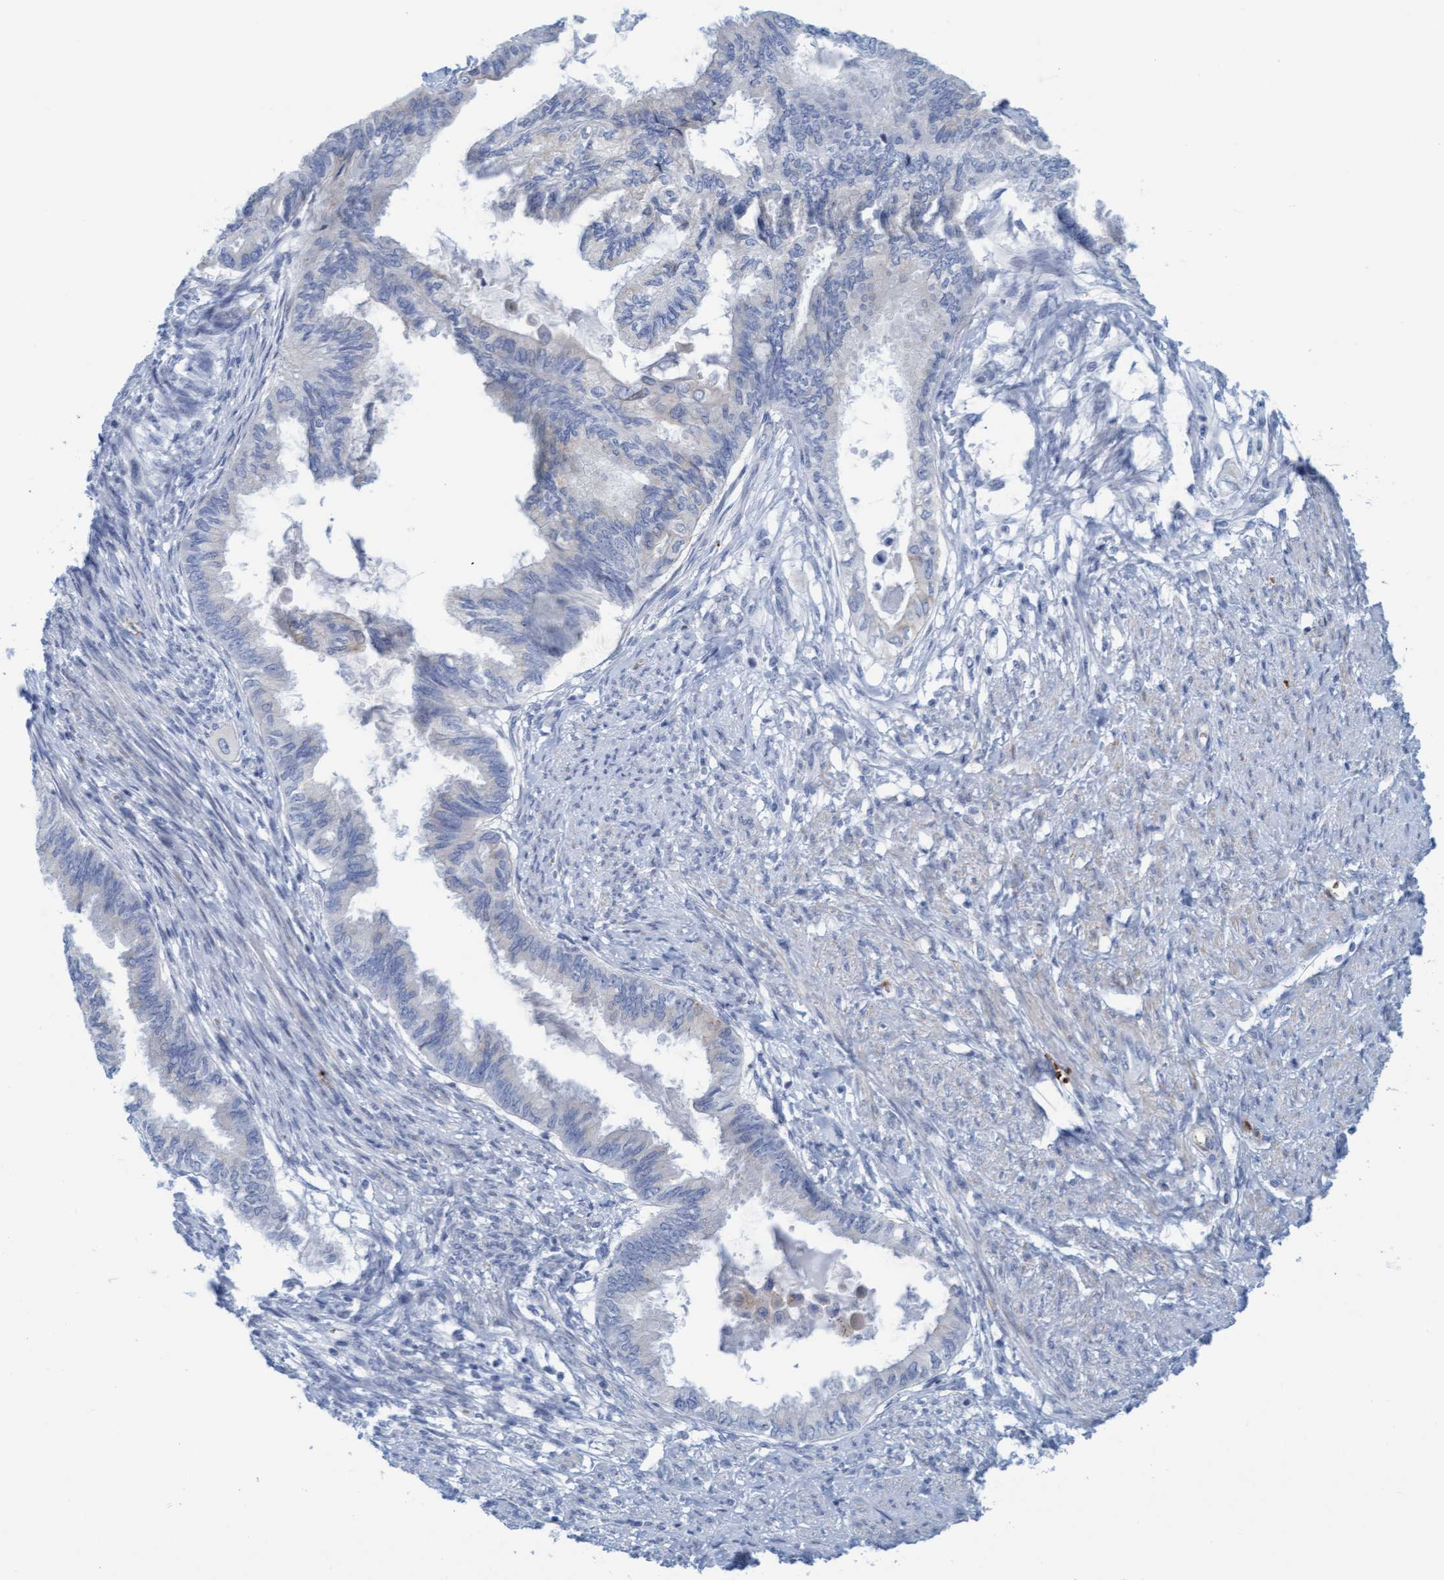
{"staining": {"intensity": "negative", "quantity": "none", "location": "none"}, "tissue": "cervical cancer", "cell_type": "Tumor cells", "image_type": "cancer", "snomed": [{"axis": "morphology", "description": "Normal tissue, NOS"}, {"axis": "morphology", "description": "Adenocarcinoma, NOS"}, {"axis": "topography", "description": "Cervix"}, {"axis": "topography", "description": "Endometrium"}], "caption": "Cervical adenocarcinoma was stained to show a protein in brown. There is no significant positivity in tumor cells. The staining was performed using DAB to visualize the protein expression in brown, while the nuclei were stained in blue with hematoxylin (Magnification: 20x).", "gene": "P2RX5", "patient": {"sex": "female", "age": 86}}